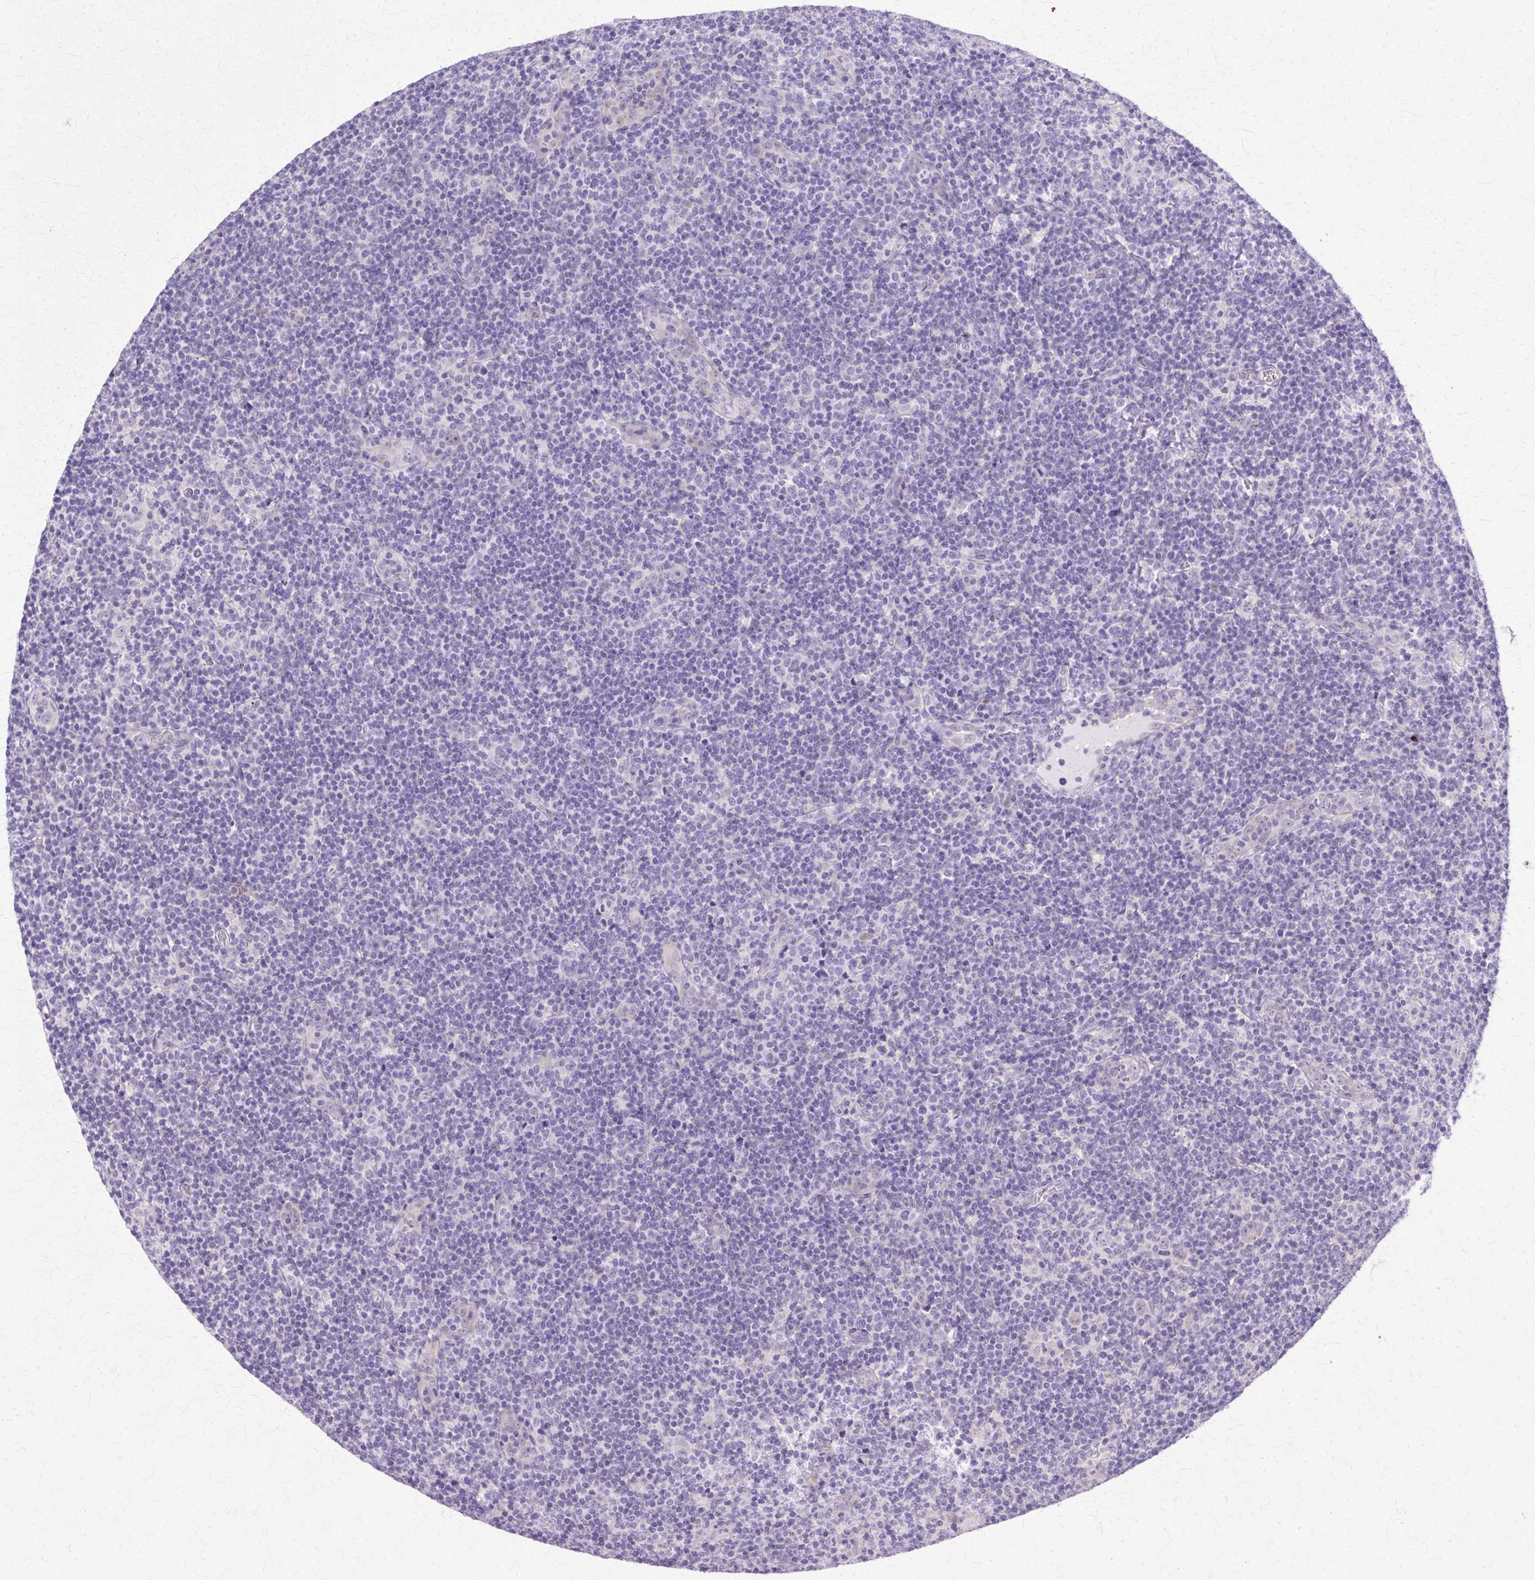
{"staining": {"intensity": "negative", "quantity": "none", "location": "none"}, "tissue": "lymphoma", "cell_type": "Tumor cells", "image_type": "cancer", "snomed": [{"axis": "morphology", "description": "Hodgkin's disease, NOS"}, {"axis": "topography", "description": "Lymph node"}], "caption": "Human lymphoma stained for a protein using IHC shows no expression in tumor cells.", "gene": "HSPA8", "patient": {"sex": "female", "age": 57}}